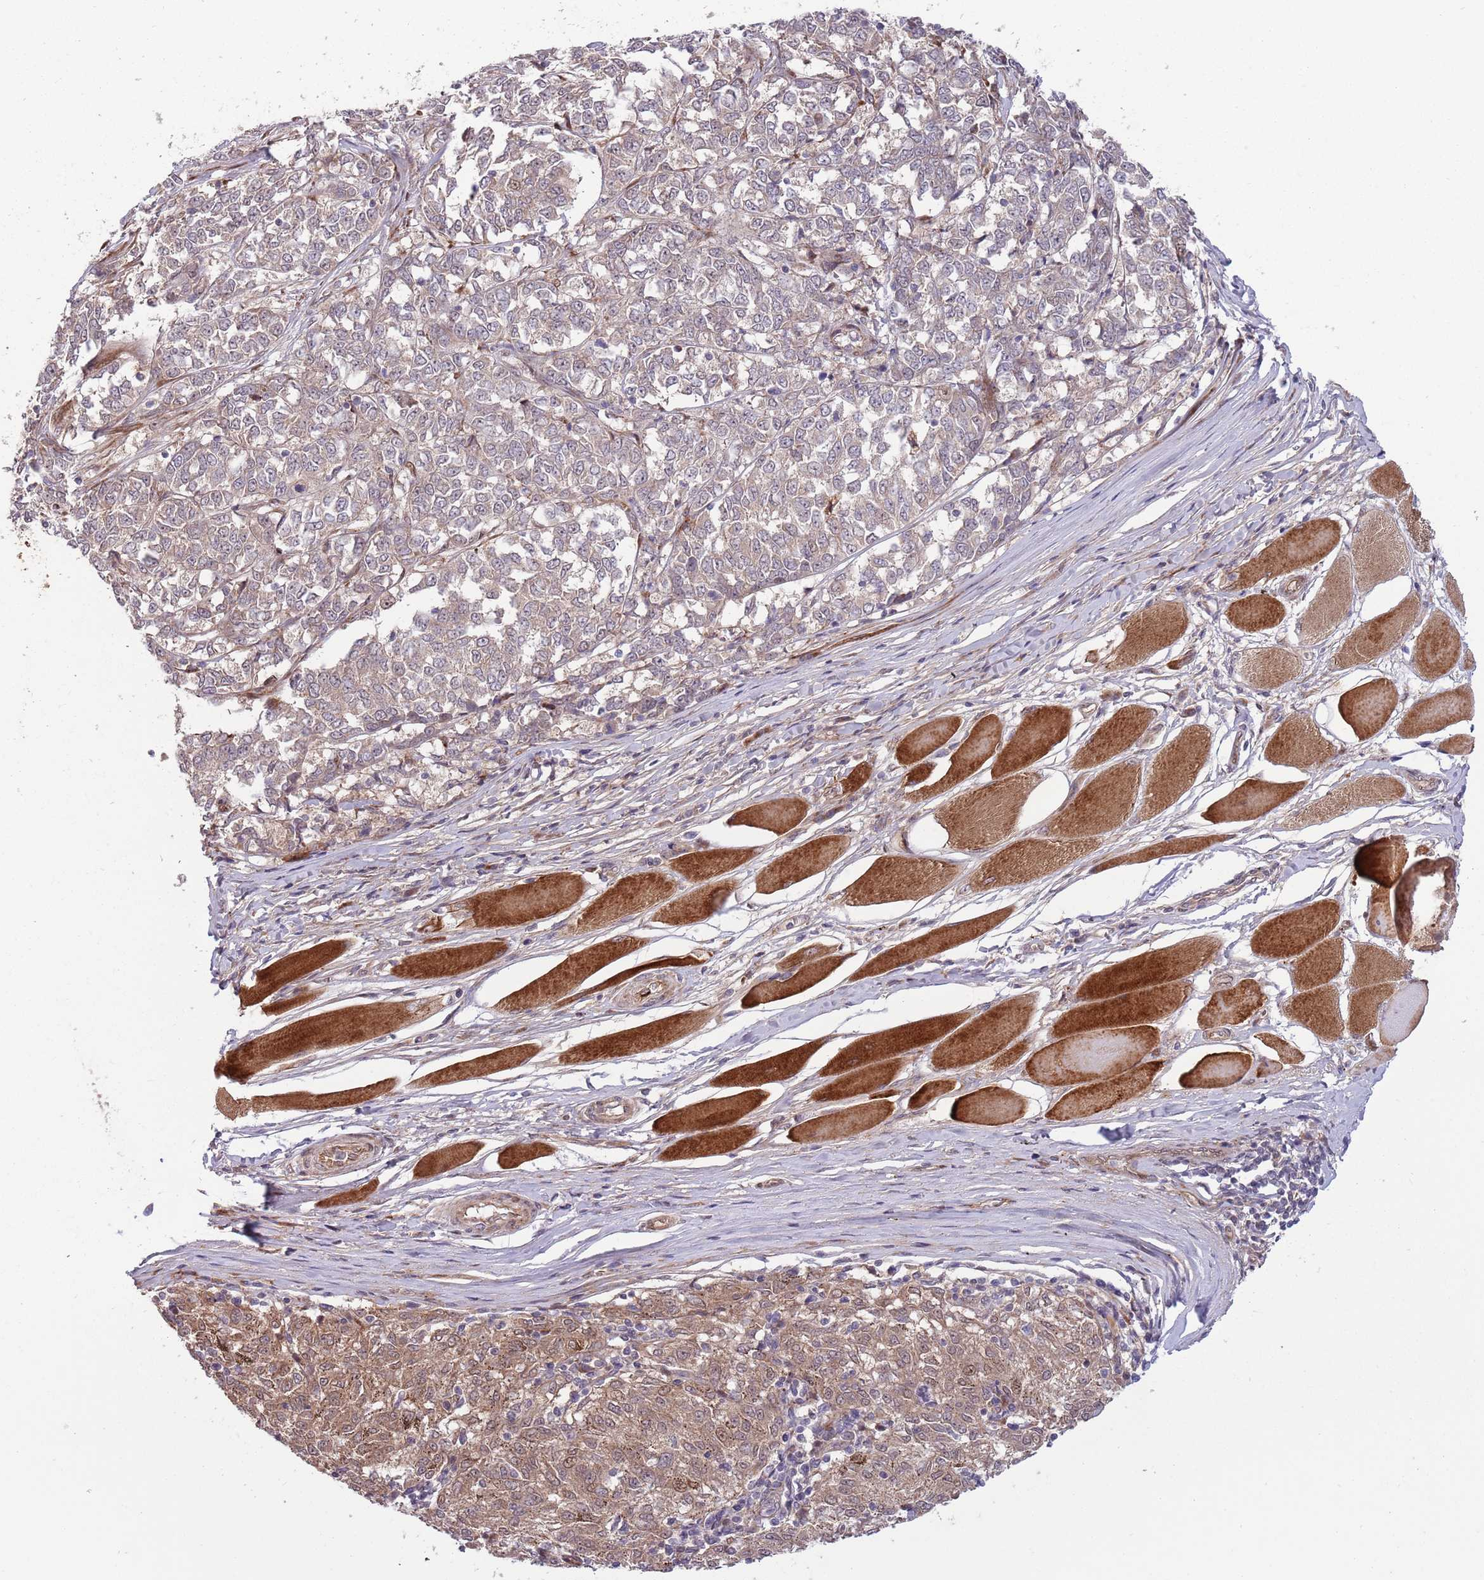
{"staining": {"intensity": "weak", "quantity": "<25%", "location": "cytoplasmic/membranous"}, "tissue": "melanoma", "cell_type": "Tumor cells", "image_type": "cancer", "snomed": [{"axis": "morphology", "description": "Malignant melanoma, NOS"}, {"axis": "topography", "description": "Skin"}], "caption": "IHC histopathology image of neoplastic tissue: melanoma stained with DAB reveals no significant protein staining in tumor cells.", "gene": "NT5DC4", "patient": {"sex": "female", "age": 72}}